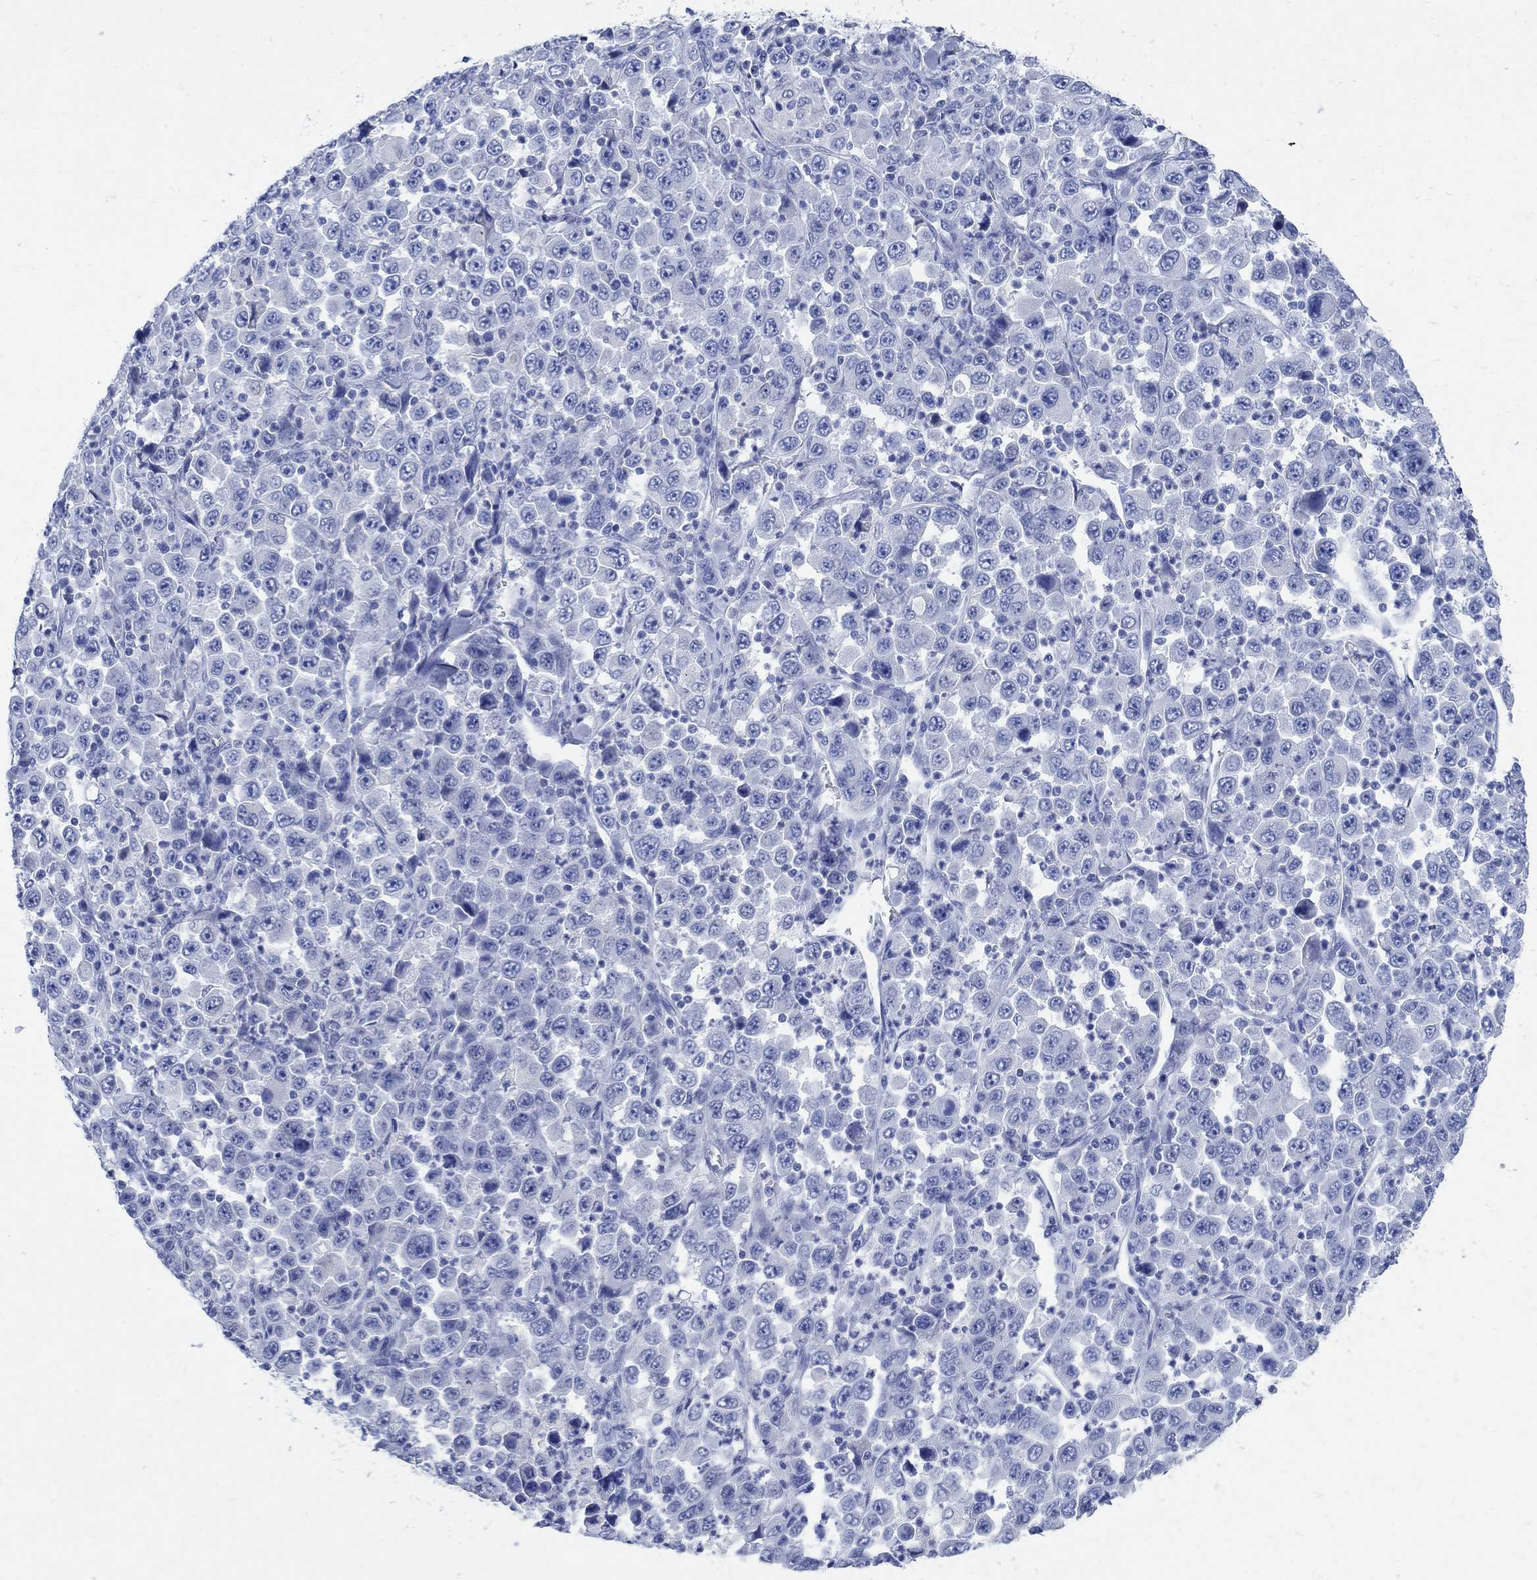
{"staining": {"intensity": "negative", "quantity": "none", "location": "none"}, "tissue": "stomach cancer", "cell_type": "Tumor cells", "image_type": "cancer", "snomed": [{"axis": "morphology", "description": "Normal tissue, NOS"}, {"axis": "morphology", "description": "Adenocarcinoma, NOS"}, {"axis": "topography", "description": "Stomach, upper"}, {"axis": "topography", "description": "Stomach"}], "caption": "Stomach cancer (adenocarcinoma) was stained to show a protein in brown. There is no significant staining in tumor cells. (Stains: DAB immunohistochemistry with hematoxylin counter stain, Microscopy: brightfield microscopy at high magnification).", "gene": "CAMK2N1", "patient": {"sex": "male", "age": 59}}